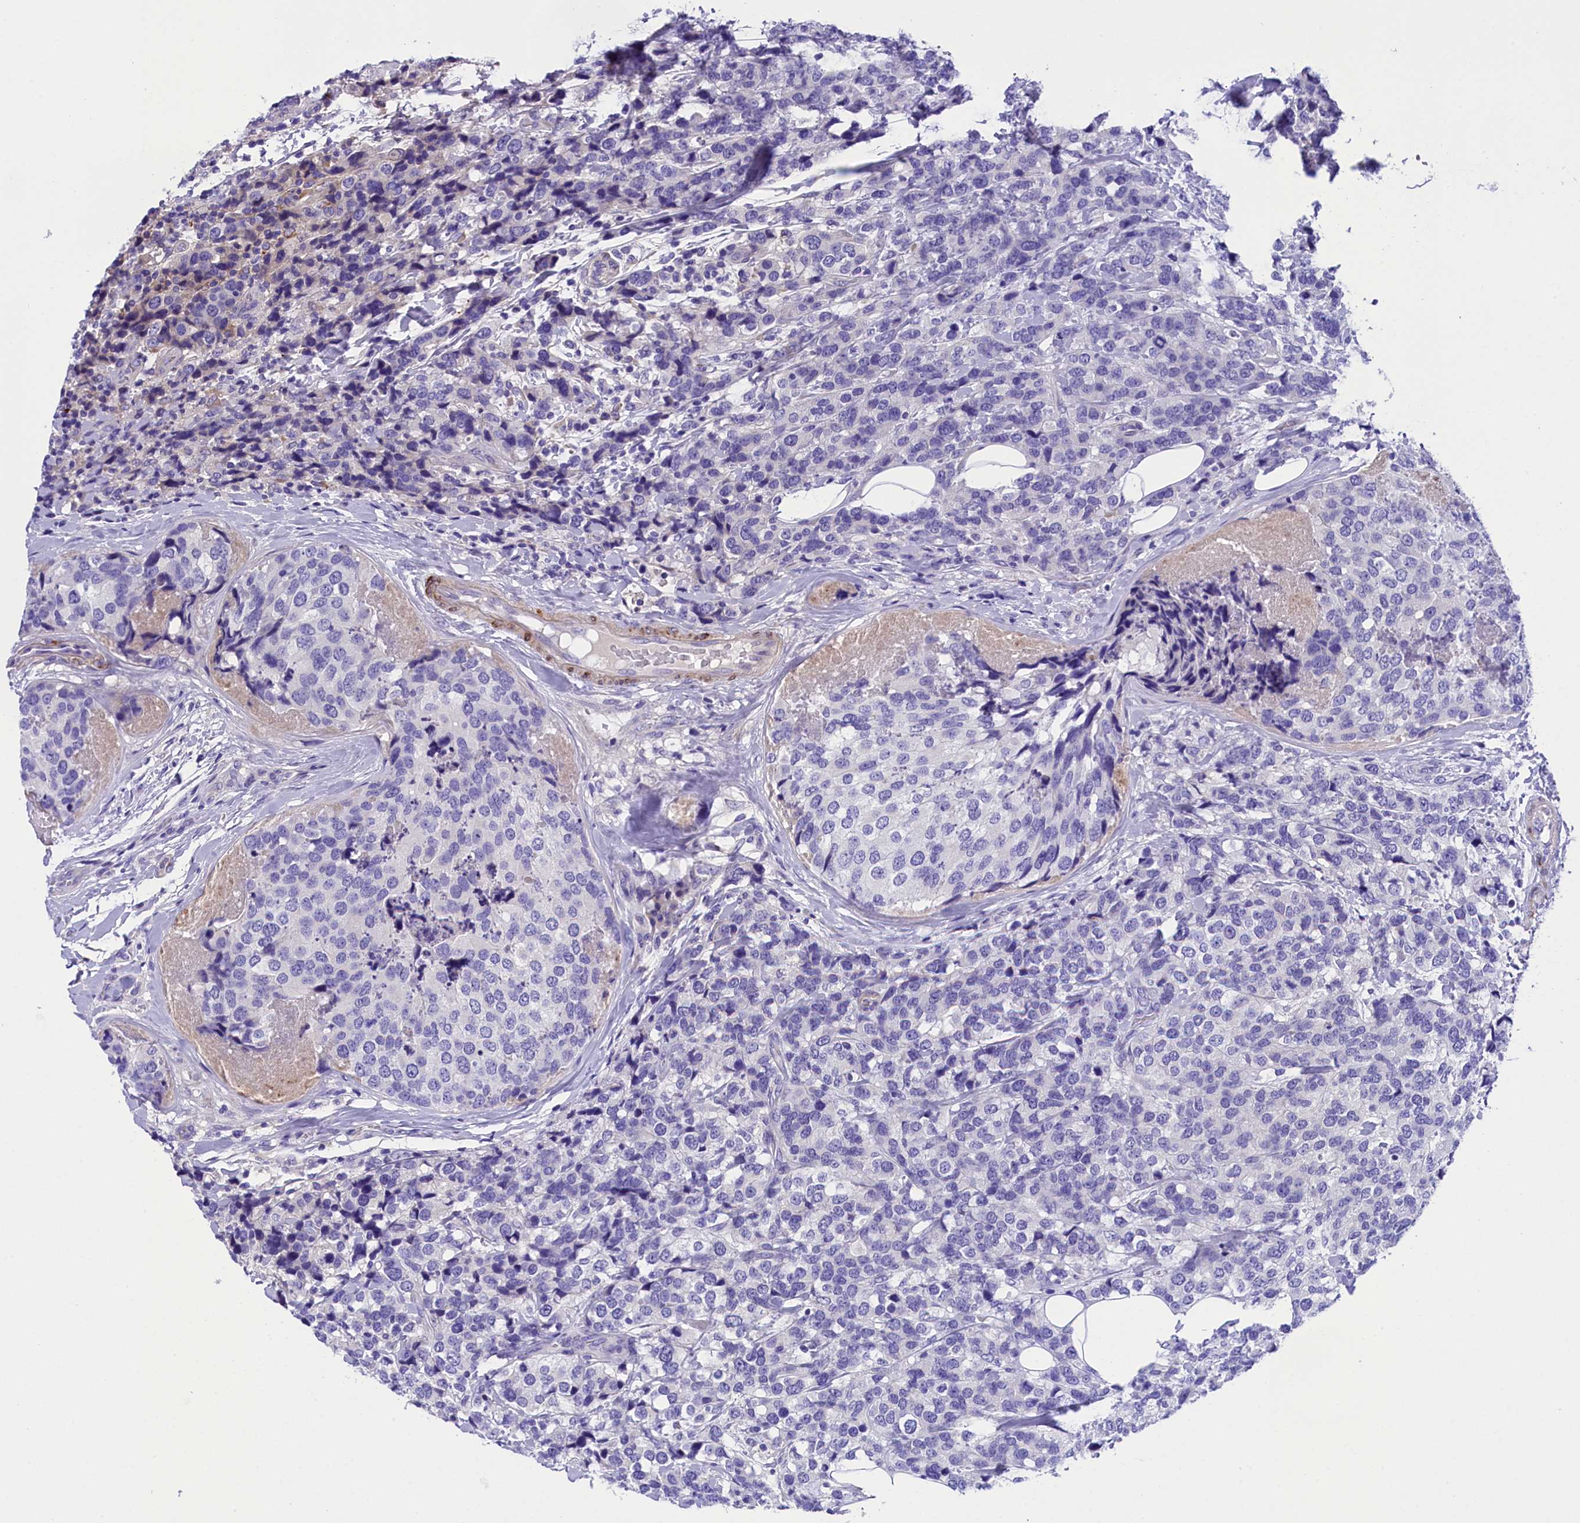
{"staining": {"intensity": "negative", "quantity": "none", "location": "none"}, "tissue": "breast cancer", "cell_type": "Tumor cells", "image_type": "cancer", "snomed": [{"axis": "morphology", "description": "Lobular carcinoma"}, {"axis": "topography", "description": "Breast"}], "caption": "Tumor cells show no significant protein staining in lobular carcinoma (breast). (DAB (3,3'-diaminobenzidine) immunohistochemistry visualized using brightfield microscopy, high magnification).", "gene": "SOD3", "patient": {"sex": "female", "age": 59}}